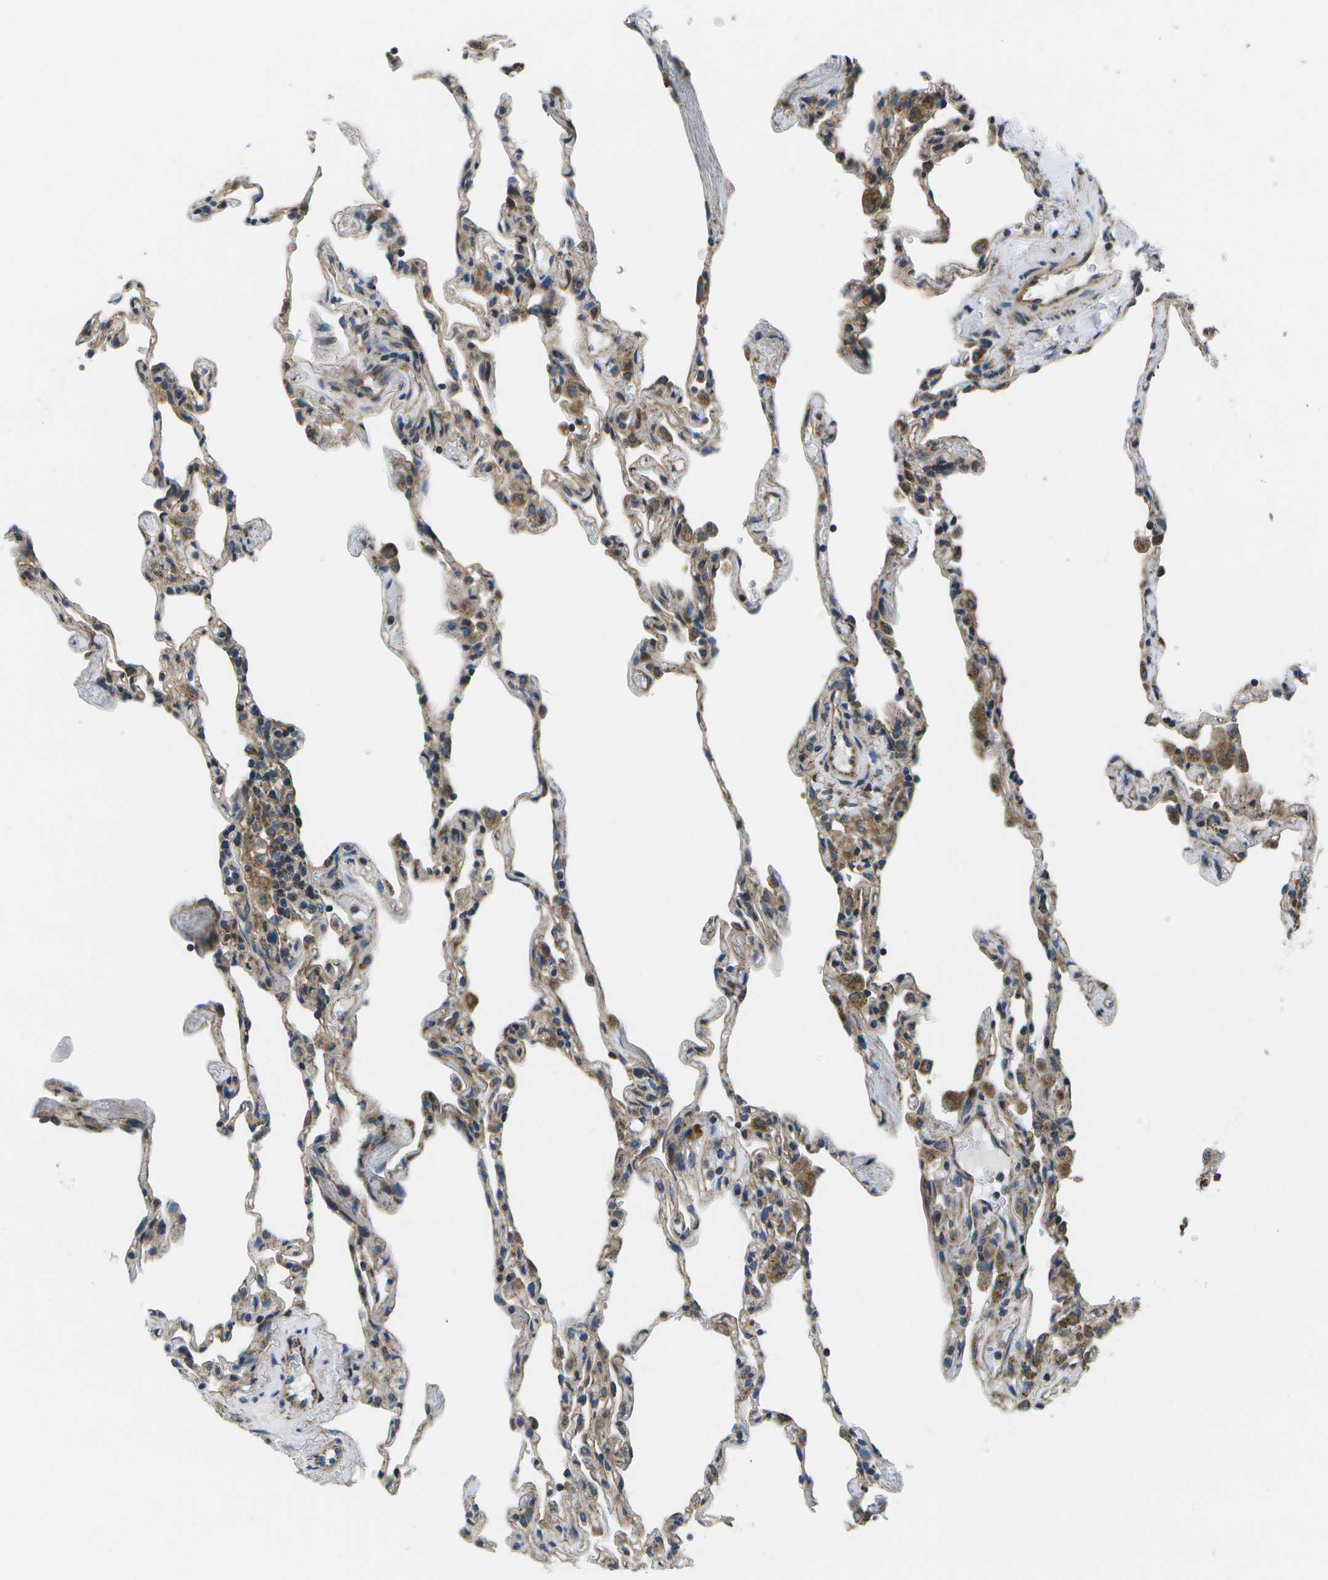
{"staining": {"intensity": "weak", "quantity": "<25%", "location": "cytoplasmic/membranous"}, "tissue": "lung", "cell_type": "Alveolar cells", "image_type": "normal", "snomed": [{"axis": "morphology", "description": "Normal tissue, NOS"}, {"axis": "topography", "description": "Lung"}], "caption": "Alveolar cells are negative for protein expression in benign human lung. (DAB (3,3'-diaminobenzidine) immunohistochemistry with hematoxylin counter stain).", "gene": "MVK", "patient": {"sex": "male", "age": 59}}